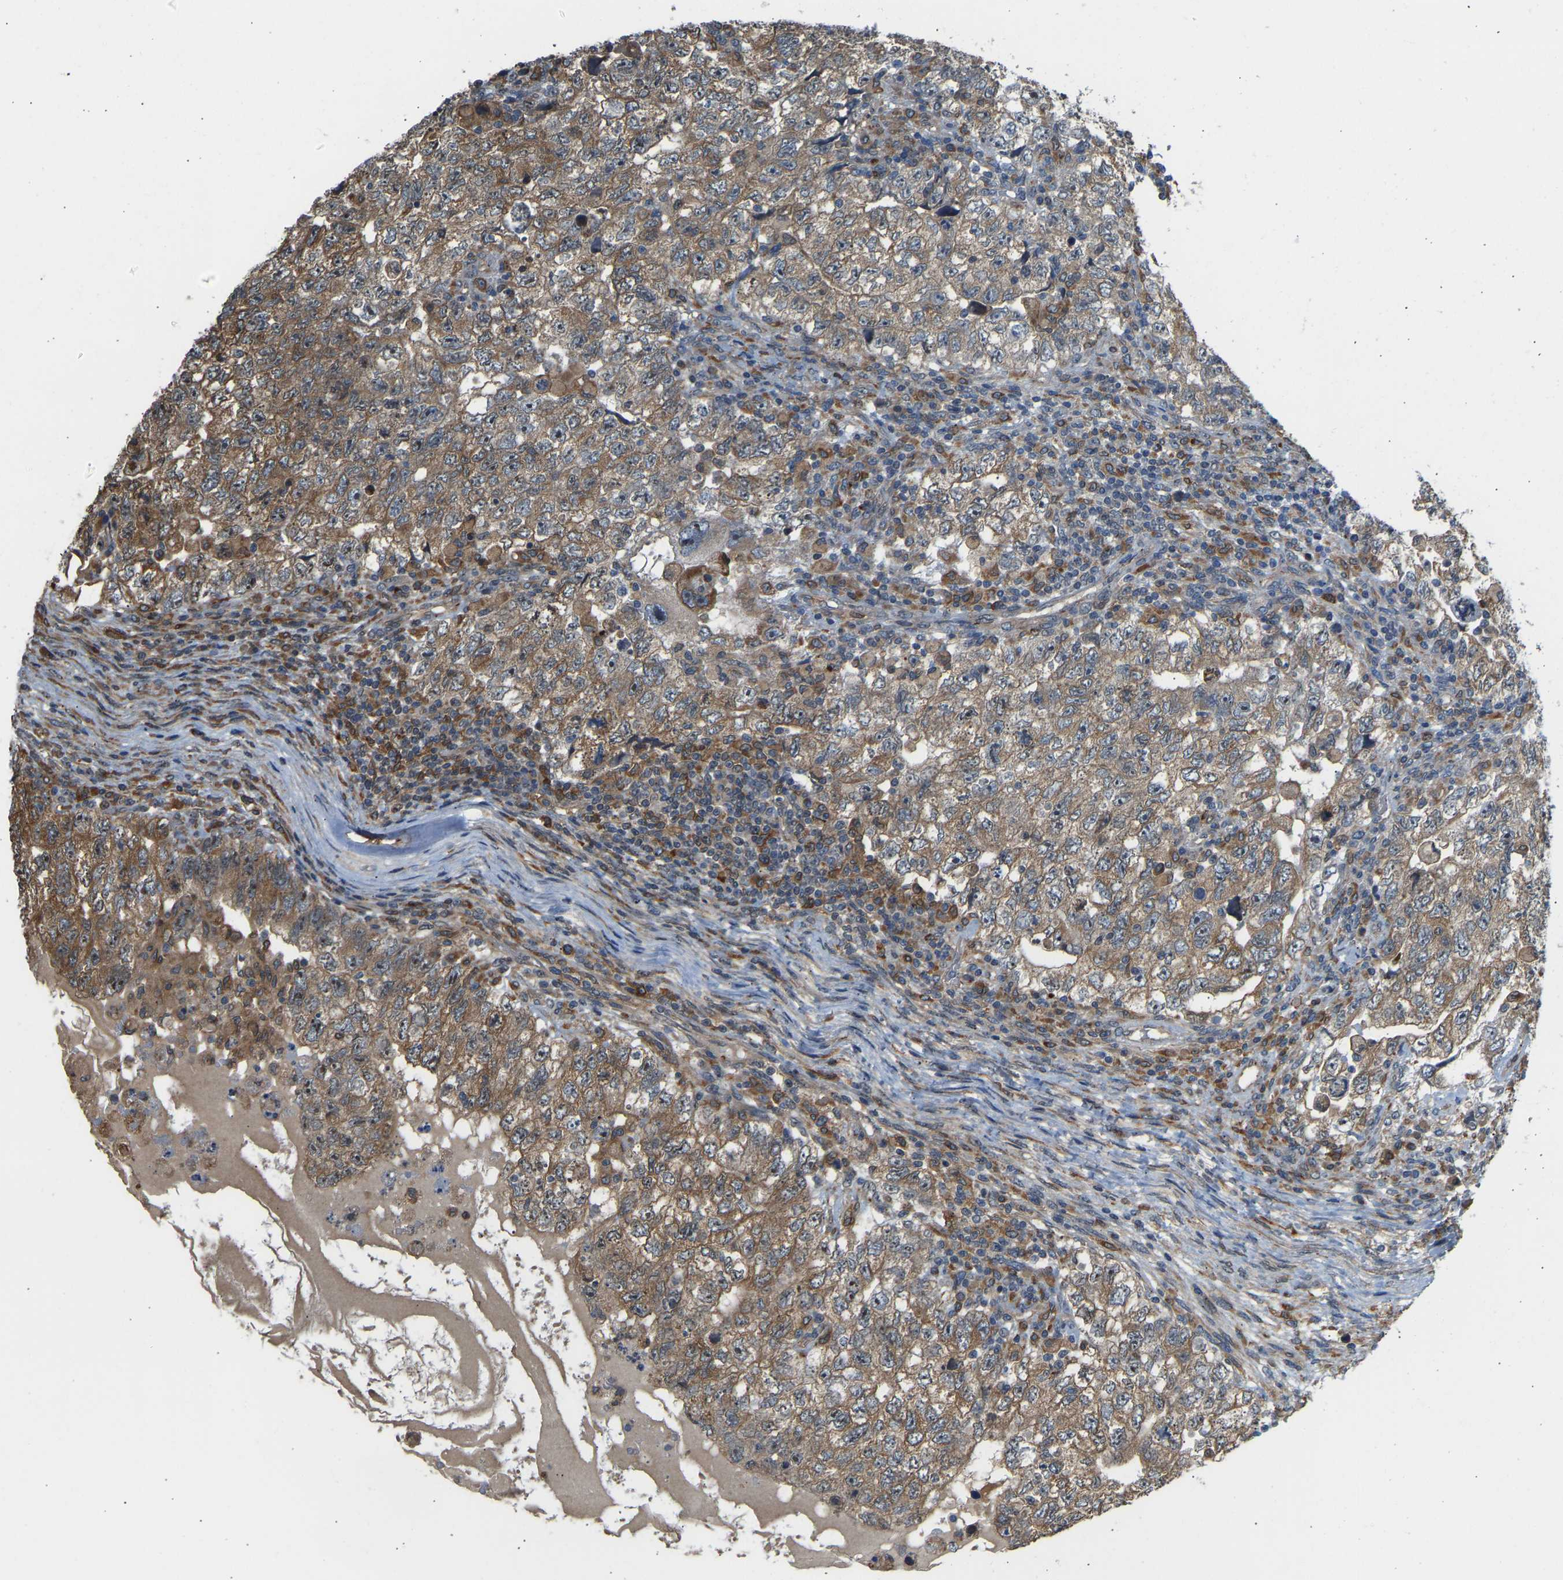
{"staining": {"intensity": "moderate", "quantity": ">75%", "location": "cytoplasmic/membranous,nuclear"}, "tissue": "testis cancer", "cell_type": "Tumor cells", "image_type": "cancer", "snomed": [{"axis": "morphology", "description": "Carcinoma, Embryonal, NOS"}, {"axis": "topography", "description": "Testis"}], "caption": "Tumor cells exhibit medium levels of moderate cytoplasmic/membranous and nuclear expression in about >75% of cells in human testis cancer (embryonal carcinoma).", "gene": "OS9", "patient": {"sex": "male", "age": 36}}